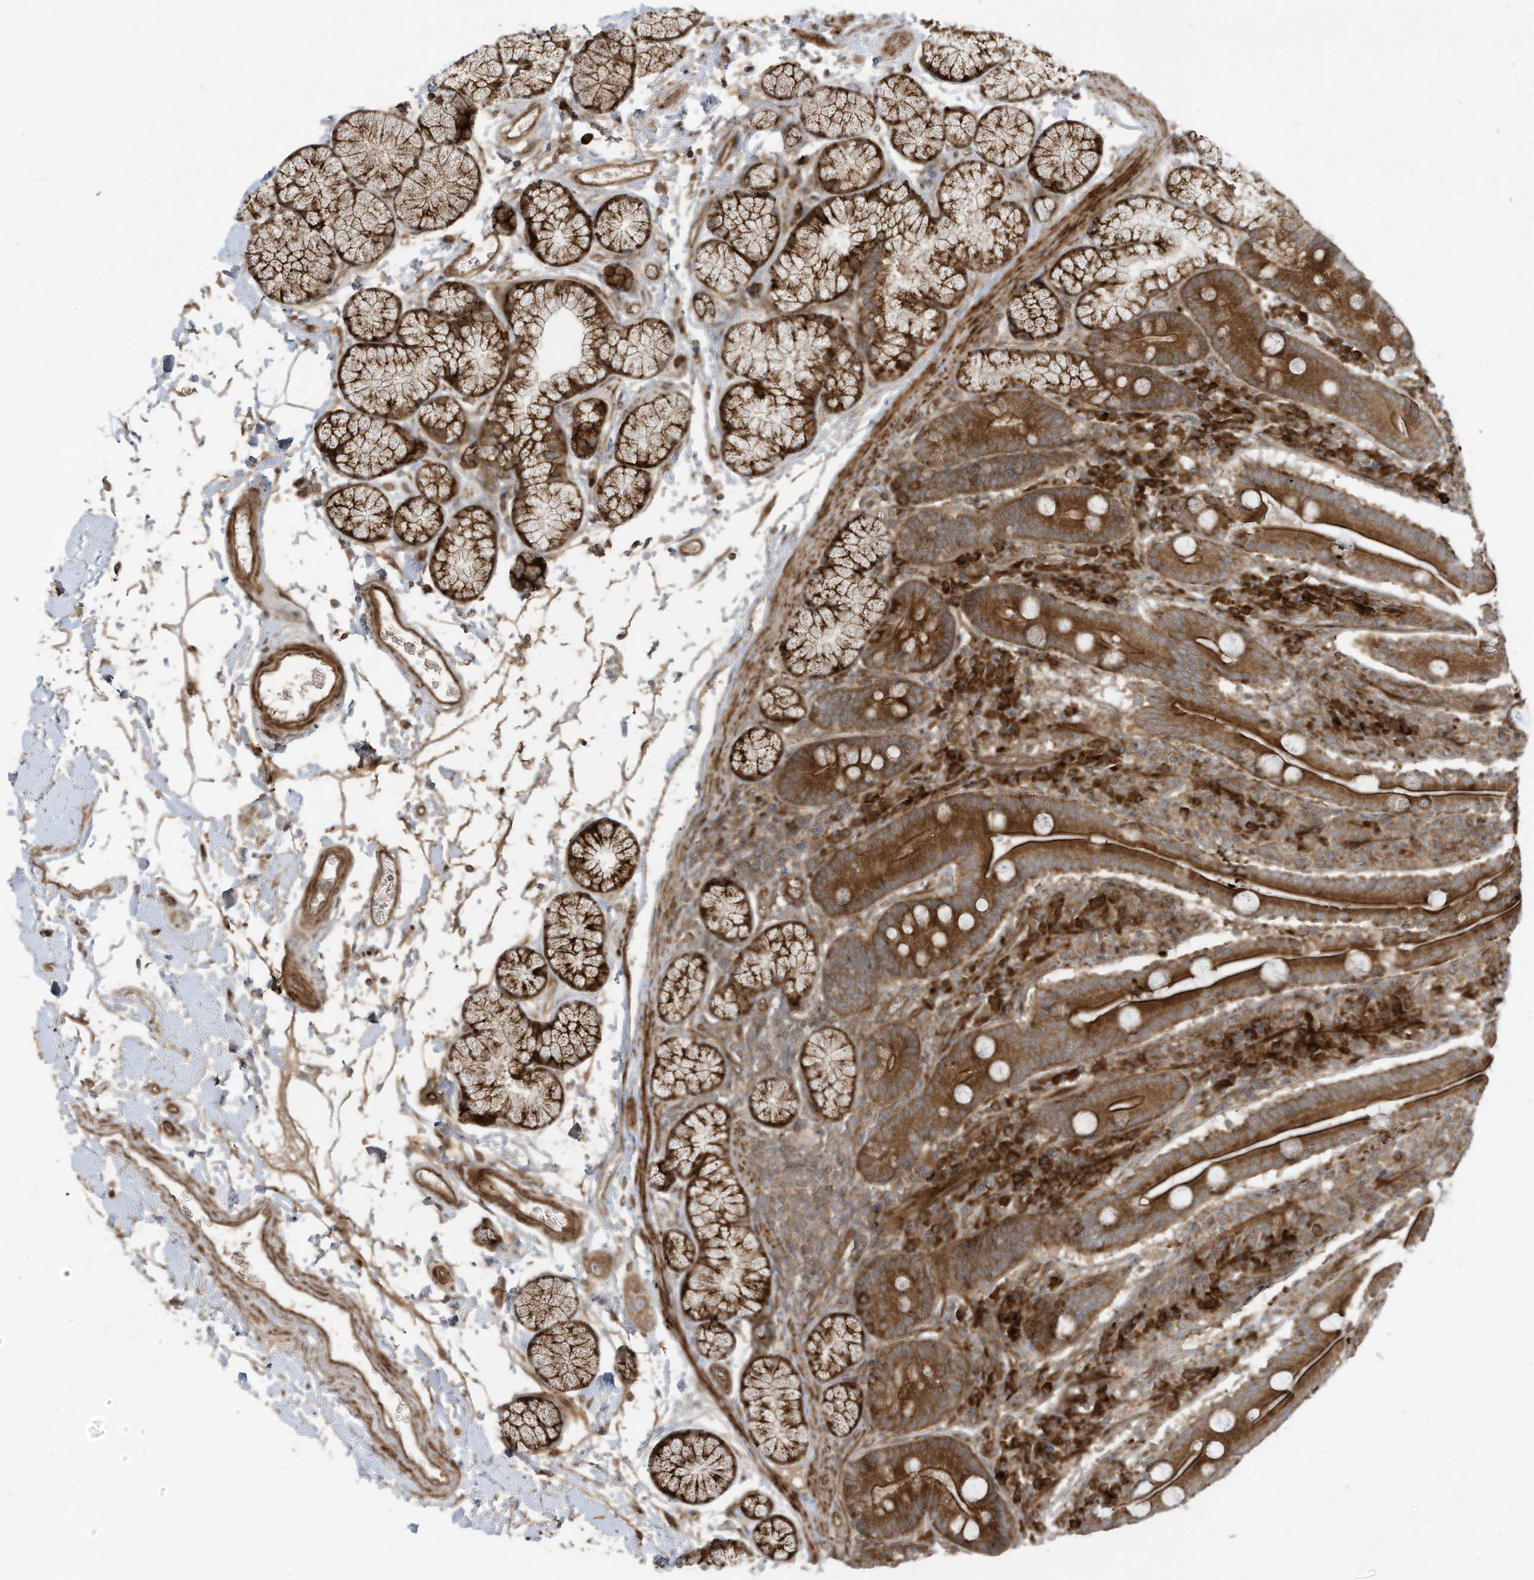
{"staining": {"intensity": "strong", "quantity": ">75%", "location": "cytoplasmic/membranous"}, "tissue": "duodenum", "cell_type": "Glandular cells", "image_type": "normal", "snomed": [{"axis": "morphology", "description": "Normal tissue, NOS"}, {"axis": "topography", "description": "Duodenum"}], "caption": "Duodenum stained for a protein exhibits strong cytoplasmic/membranous positivity in glandular cells. (IHC, brightfield microscopy, high magnification).", "gene": "DDIT4", "patient": {"sex": "male", "age": 35}}